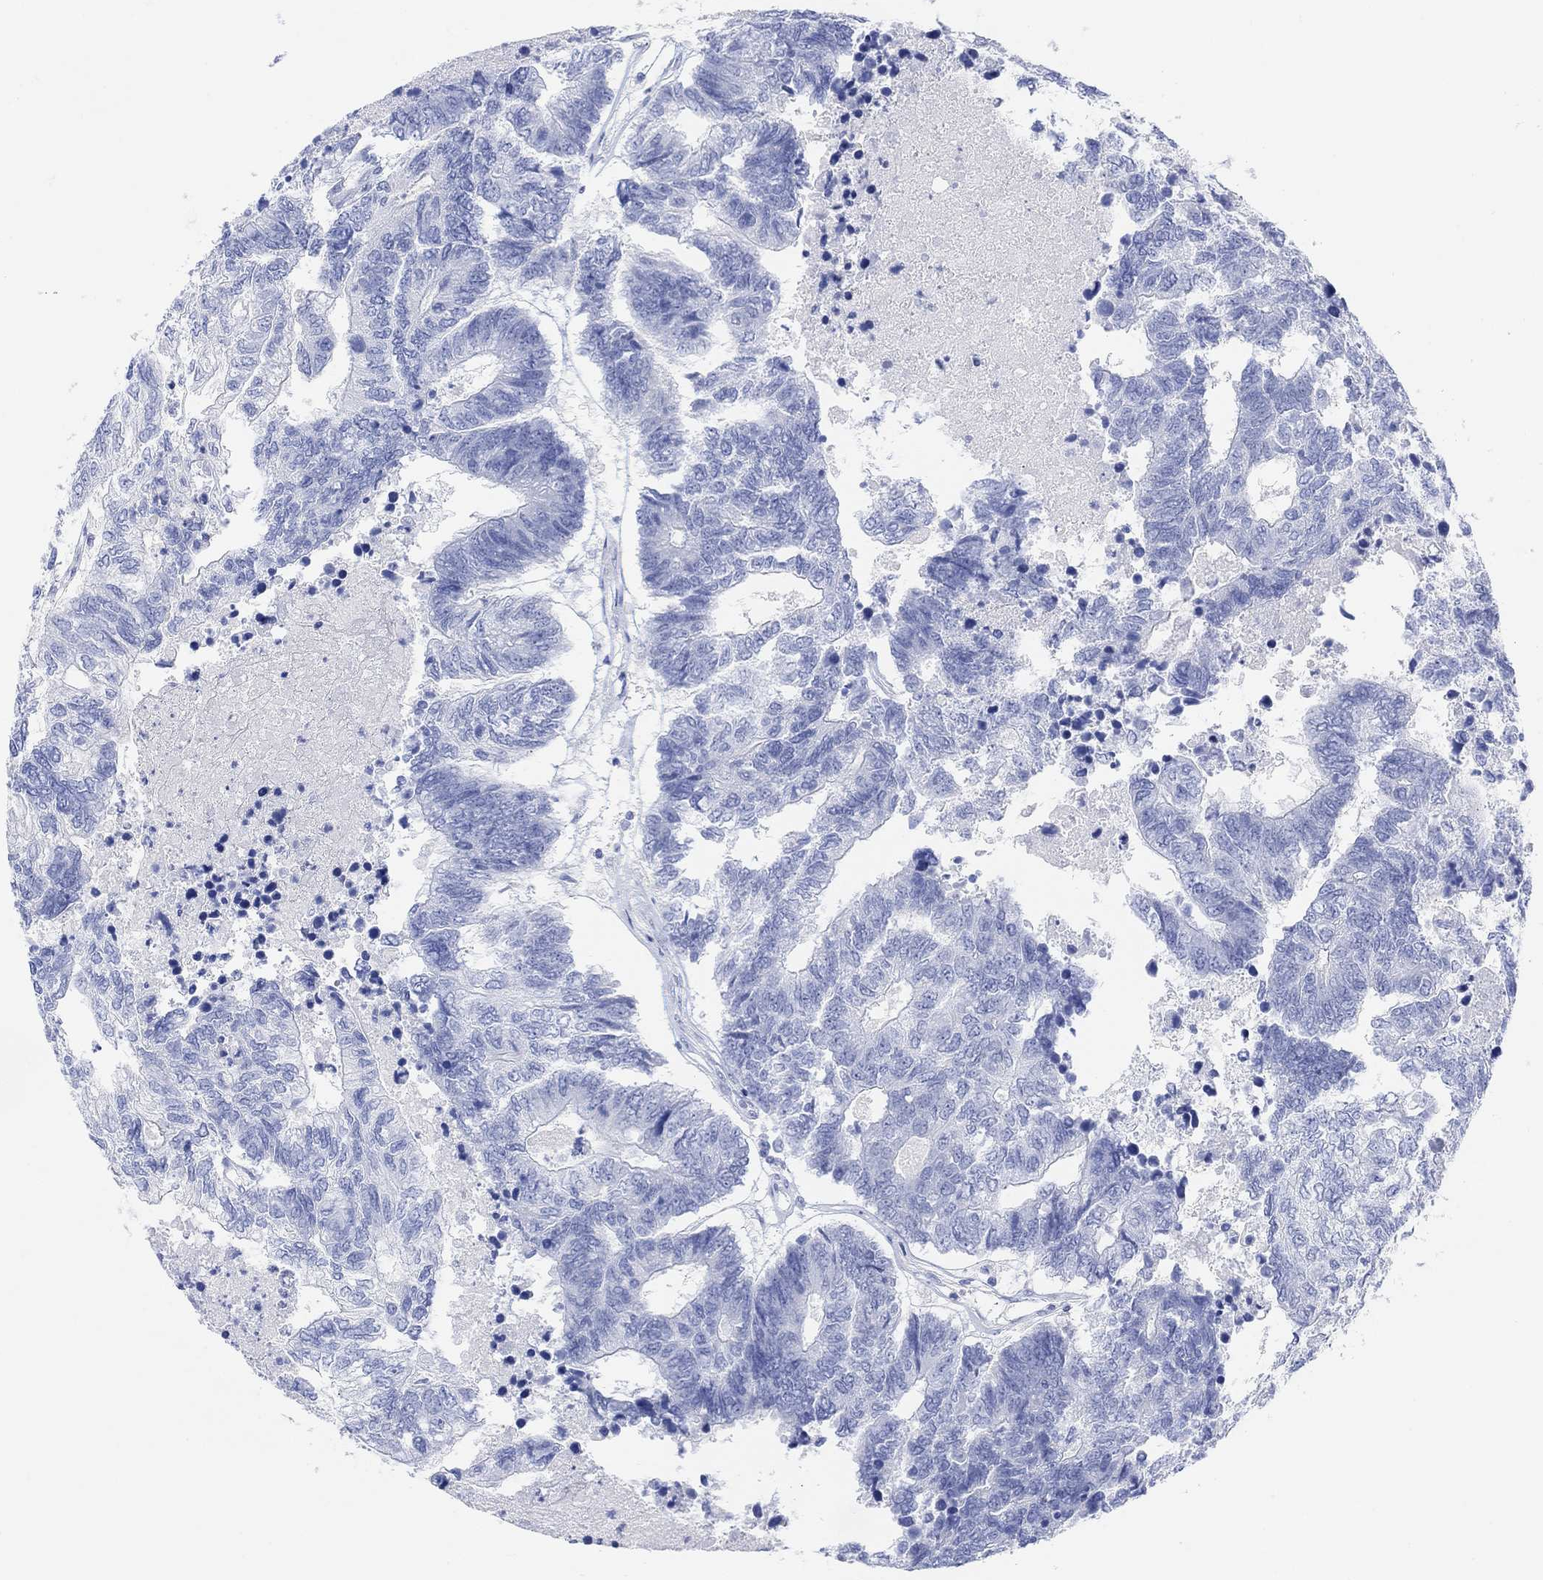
{"staining": {"intensity": "negative", "quantity": "none", "location": "none"}, "tissue": "colorectal cancer", "cell_type": "Tumor cells", "image_type": "cancer", "snomed": [{"axis": "morphology", "description": "Adenocarcinoma, NOS"}, {"axis": "topography", "description": "Colon"}], "caption": "IHC histopathology image of neoplastic tissue: colorectal cancer (adenocarcinoma) stained with DAB (3,3'-diaminobenzidine) demonstrates no significant protein positivity in tumor cells.", "gene": "GNG13", "patient": {"sex": "female", "age": 48}}